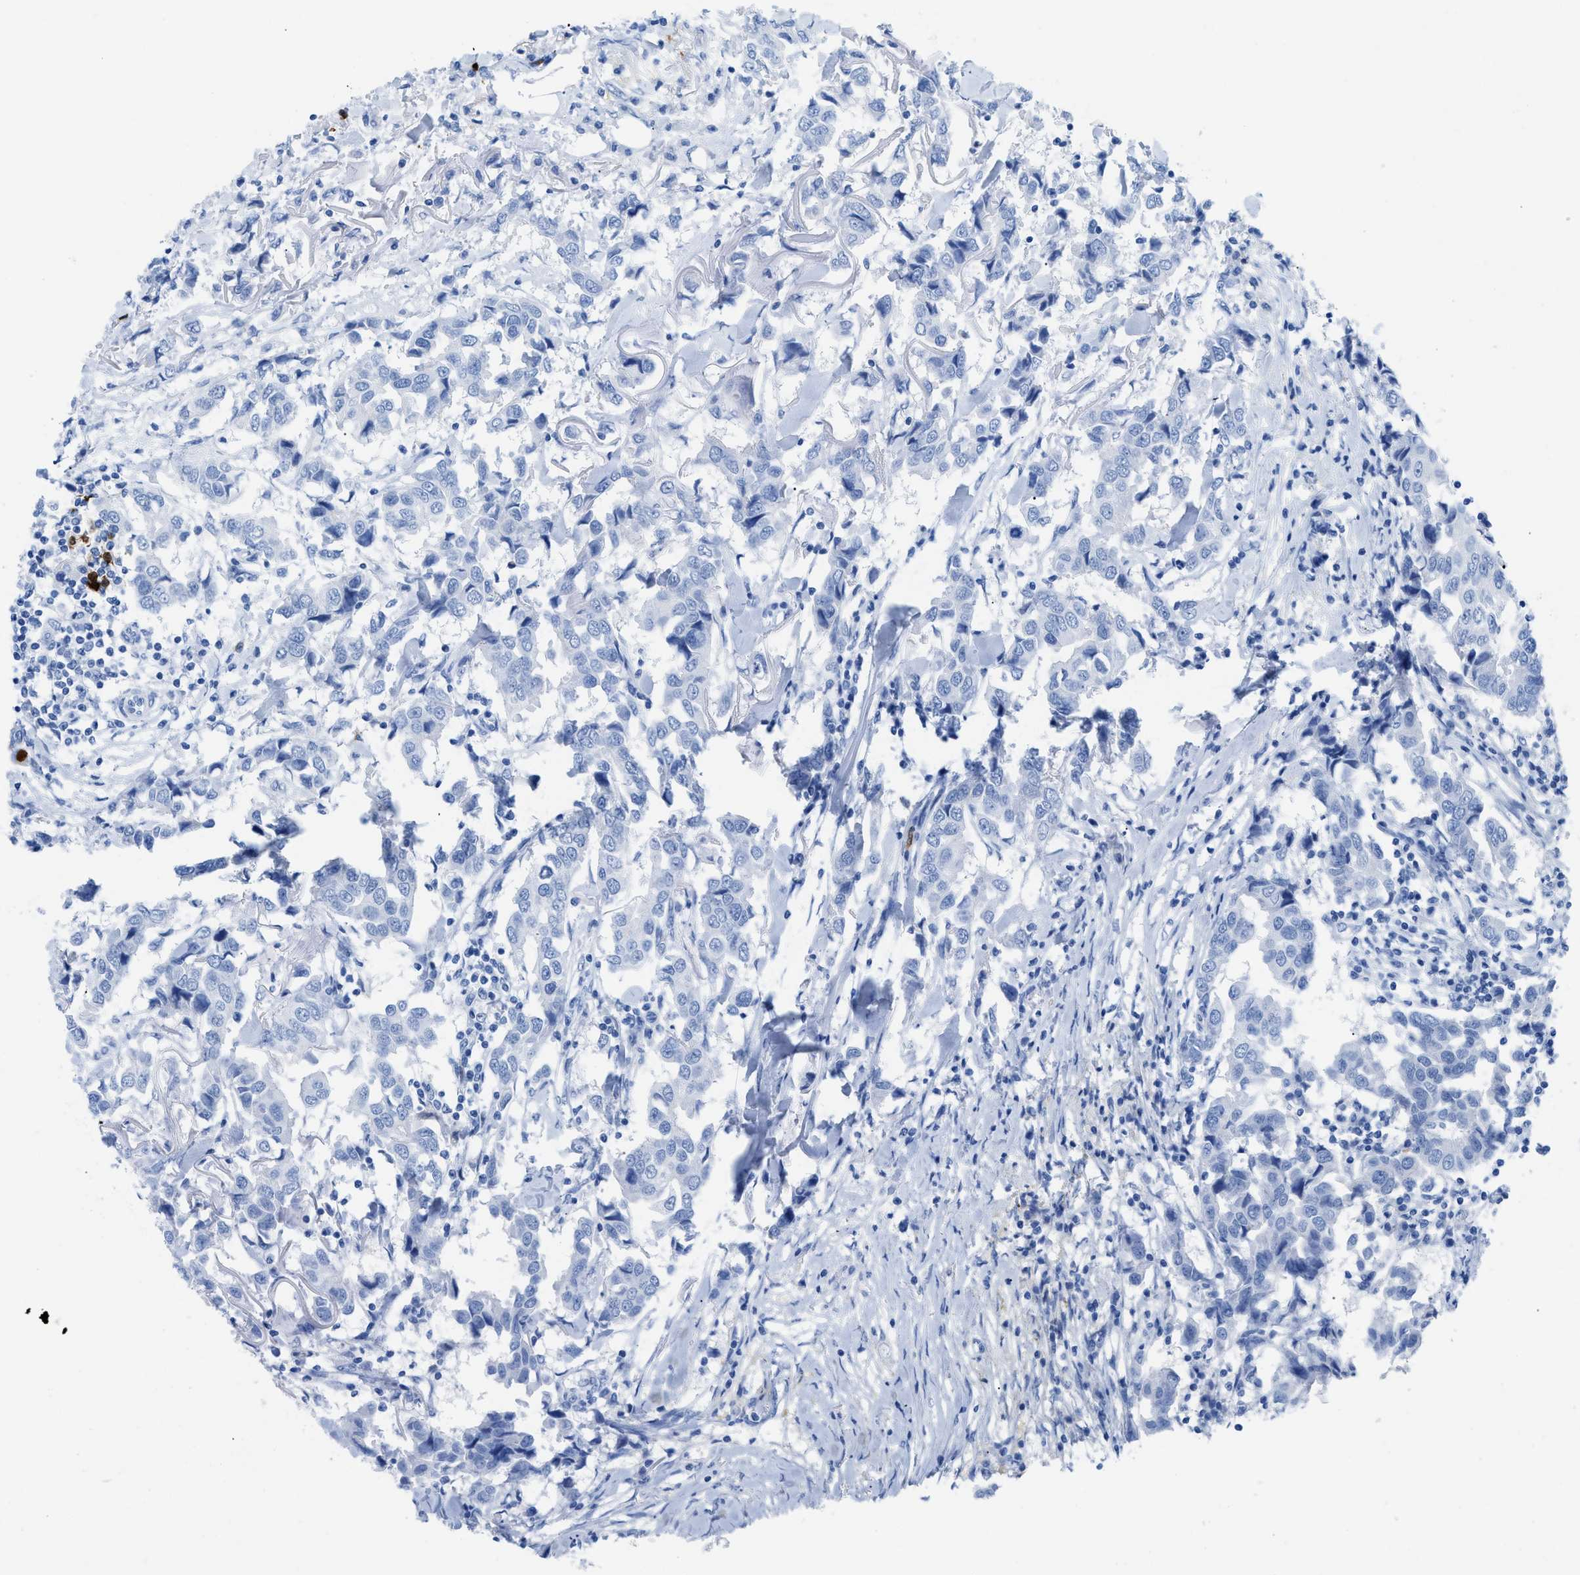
{"staining": {"intensity": "negative", "quantity": "none", "location": "none"}, "tissue": "breast cancer", "cell_type": "Tumor cells", "image_type": "cancer", "snomed": [{"axis": "morphology", "description": "Duct carcinoma"}, {"axis": "topography", "description": "Breast"}], "caption": "Immunohistochemistry (IHC) histopathology image of human infiltrating ductal carcinoma (breast) stained for a protein (brown), which displays no expression in tumor cells.", "gene": "TCL1A", "patient": {"sex": "female", "age": 80}}